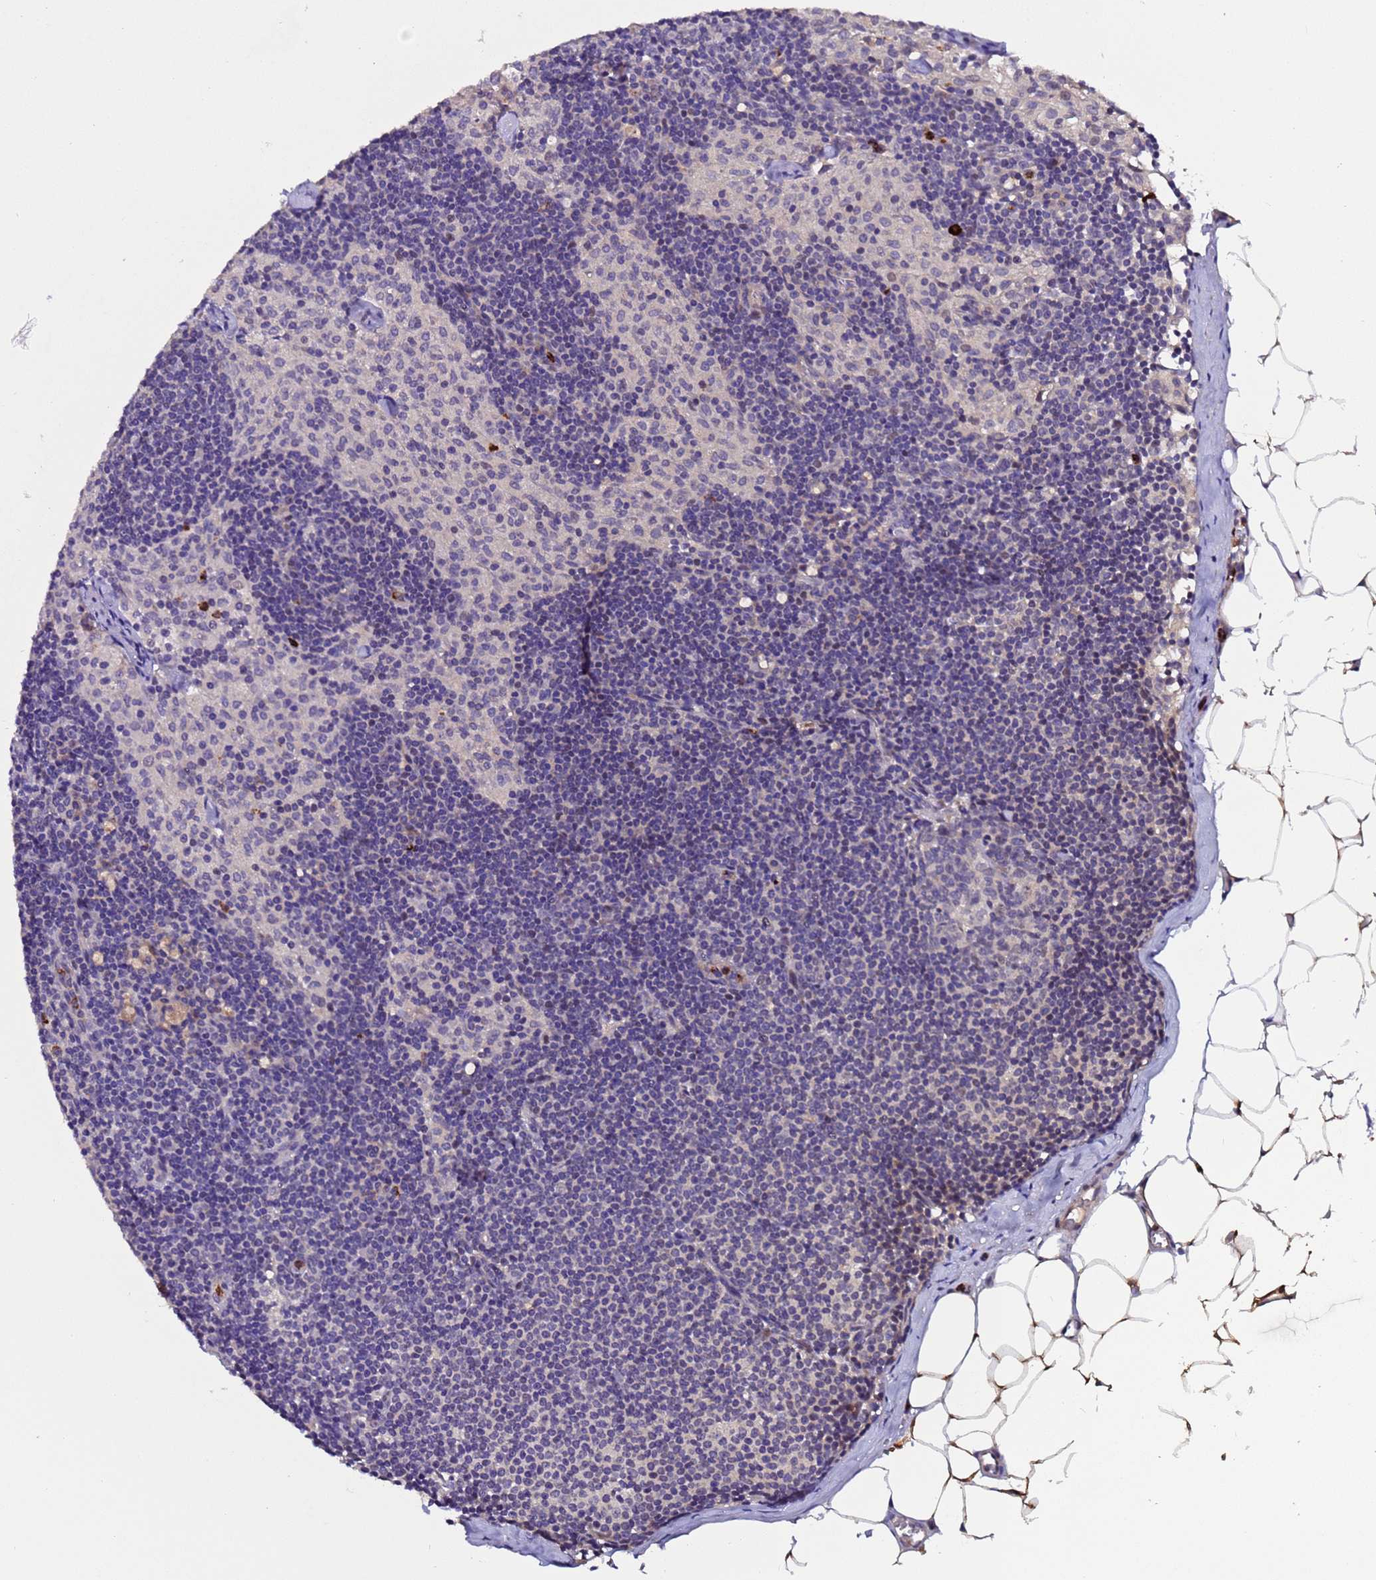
{"staining": {"intensity": "negative", "quantity": "none", "location": "none"}, "tissue": "lymph node", "cell_type": "Germinal center cells", "image_type": "normal", "snomed": [{"axis": "morphology", "description": "Normal tissue, NOS"}, {"axis": "topography", "description": "Lymph node"}], "caption": "Histopathology image shows no protein positivity in germinal center cells of benign lymph node.", "gene": "GSTCD", "patient": {"sex": "female", "age": 42}}